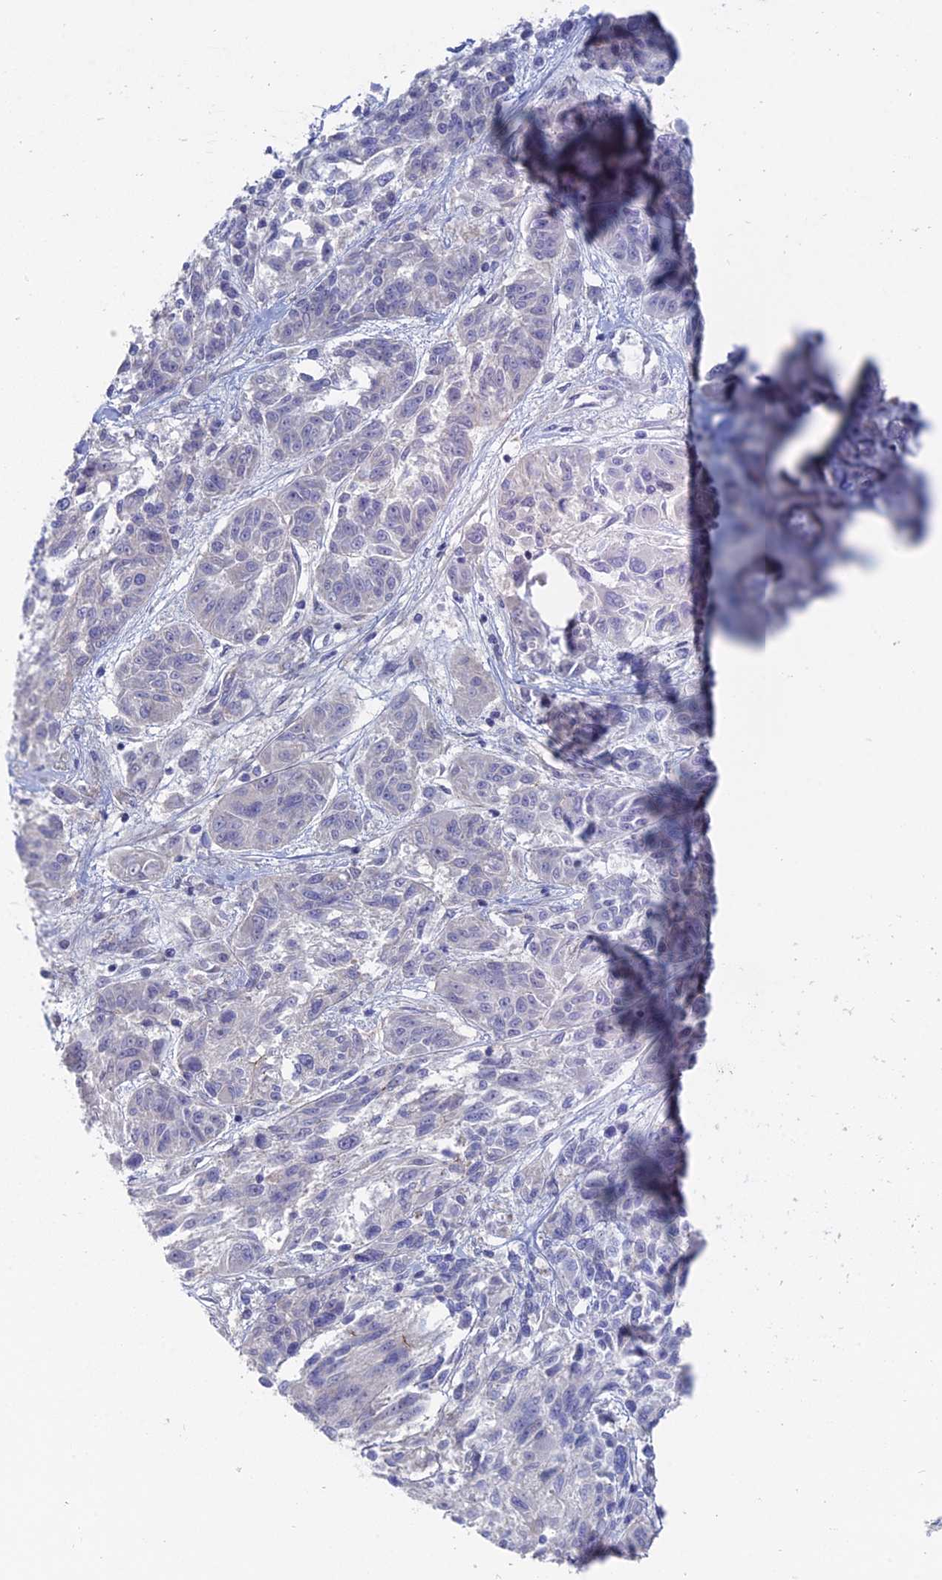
{"staining": {"intensity": "negative", "quantity": "none", "location": "none"}, "tissue": "melanoma", "cell_type": "Tumor cells", "image_type": "cancer", "snomed": [{"axis": "morphology", "description": "Malignant melanoma, NOS"}, {"axis": "topography", "description": "Skin"}], "caption": "The micrograph displays no significant staining in tumor cells of melanoma.", "gene": "TBC1D30", "patient": {"sex": "male", "age": 53}}